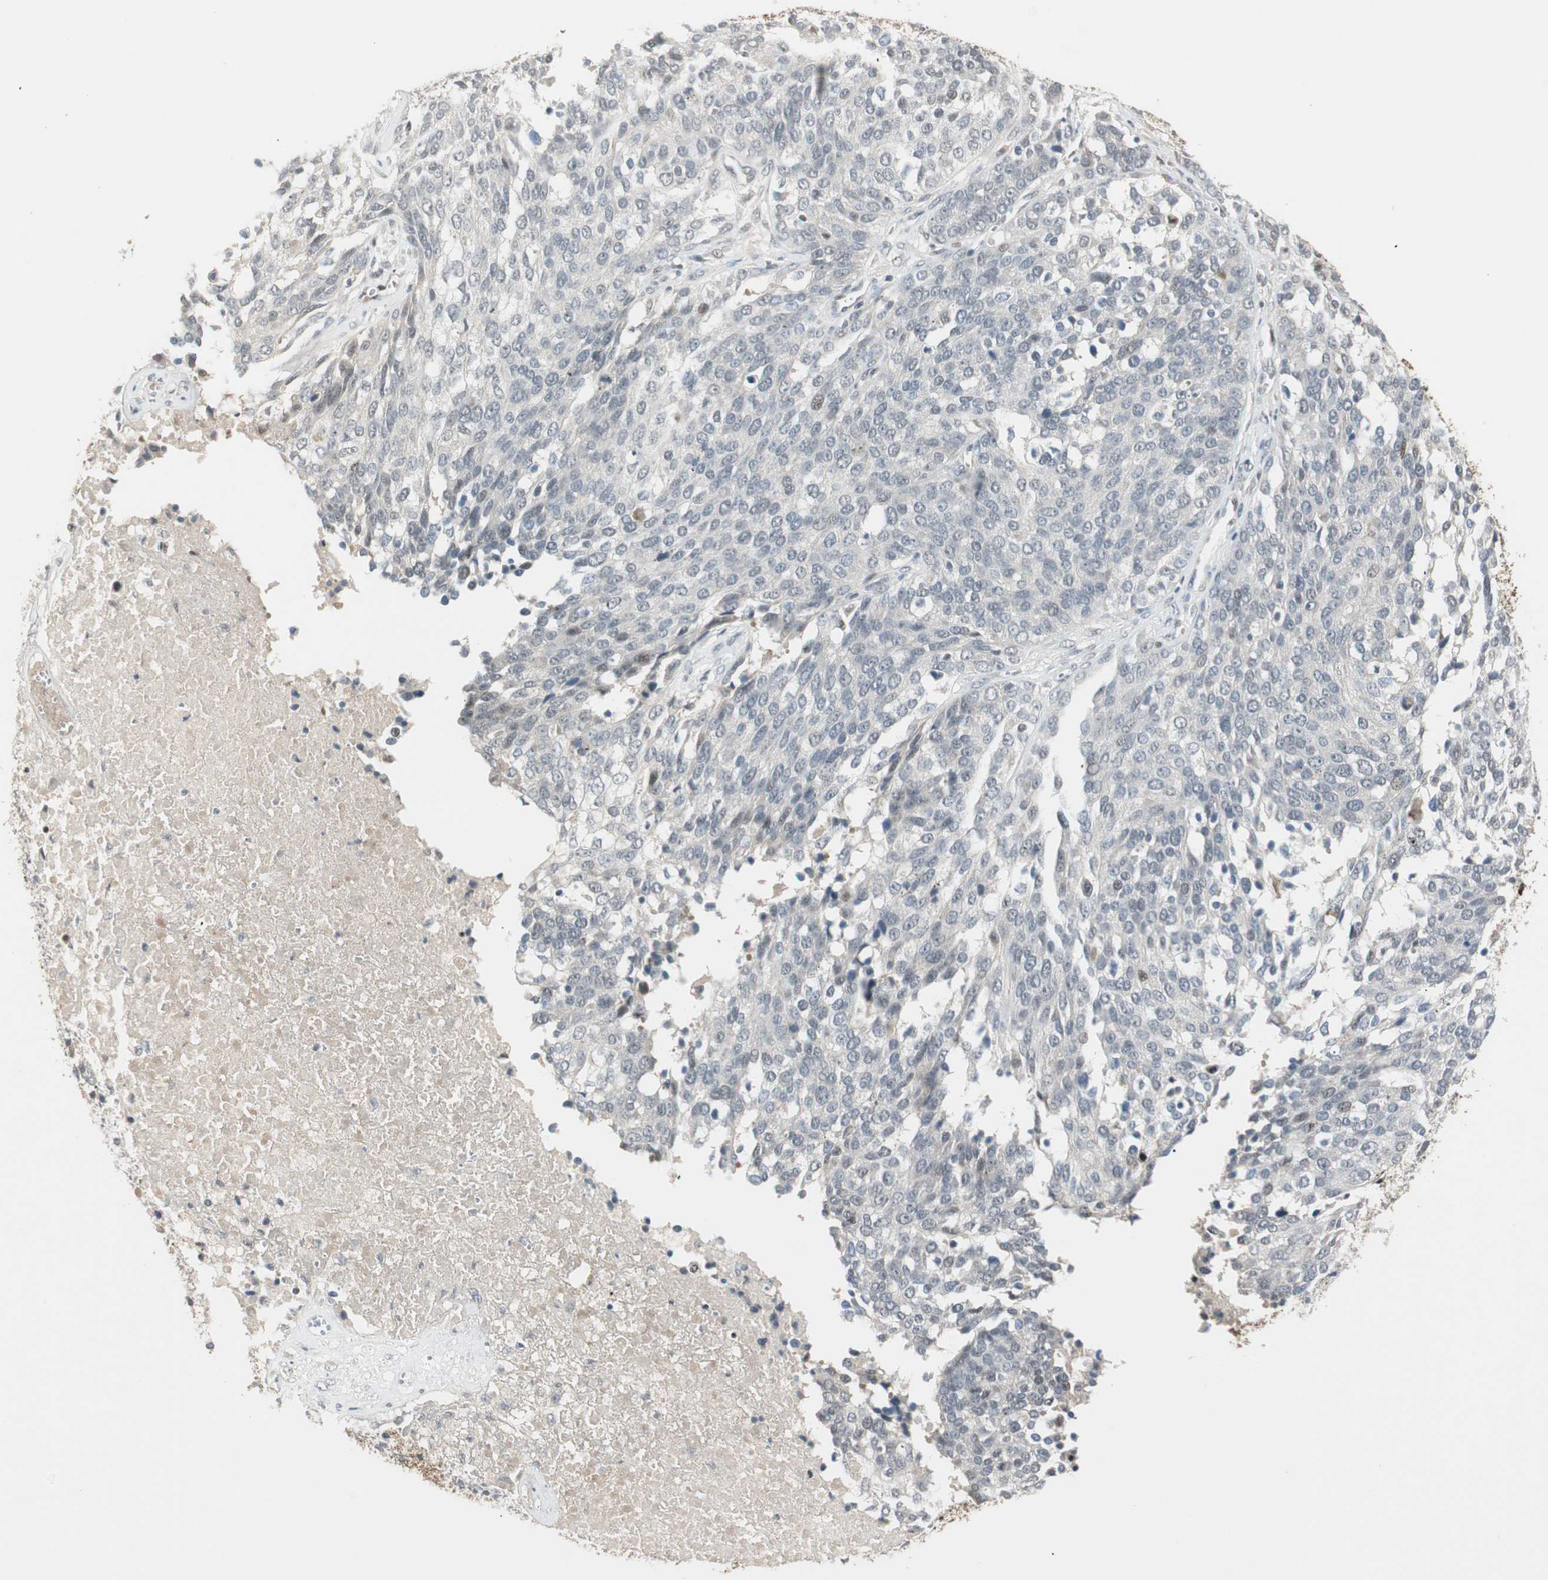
{"staining": {"intensity": "weak", "quantity": "<25%", "location": "nuclear"}, "tissue": "ovarian cancer", "cell_type": "Tumor cells", "image_type": "cancer", "snomed": [{"axis": "morphology", "description": "Cystadenocarcinoma, serous, NOS"}, {"axis": "topography", "description": "Ovary"}], "caption": "Tumor cells are negative for brown protein staining in ovarian cancer.", "gene": "ACSL5", "patient": {"sex": "female", "age": 44}}